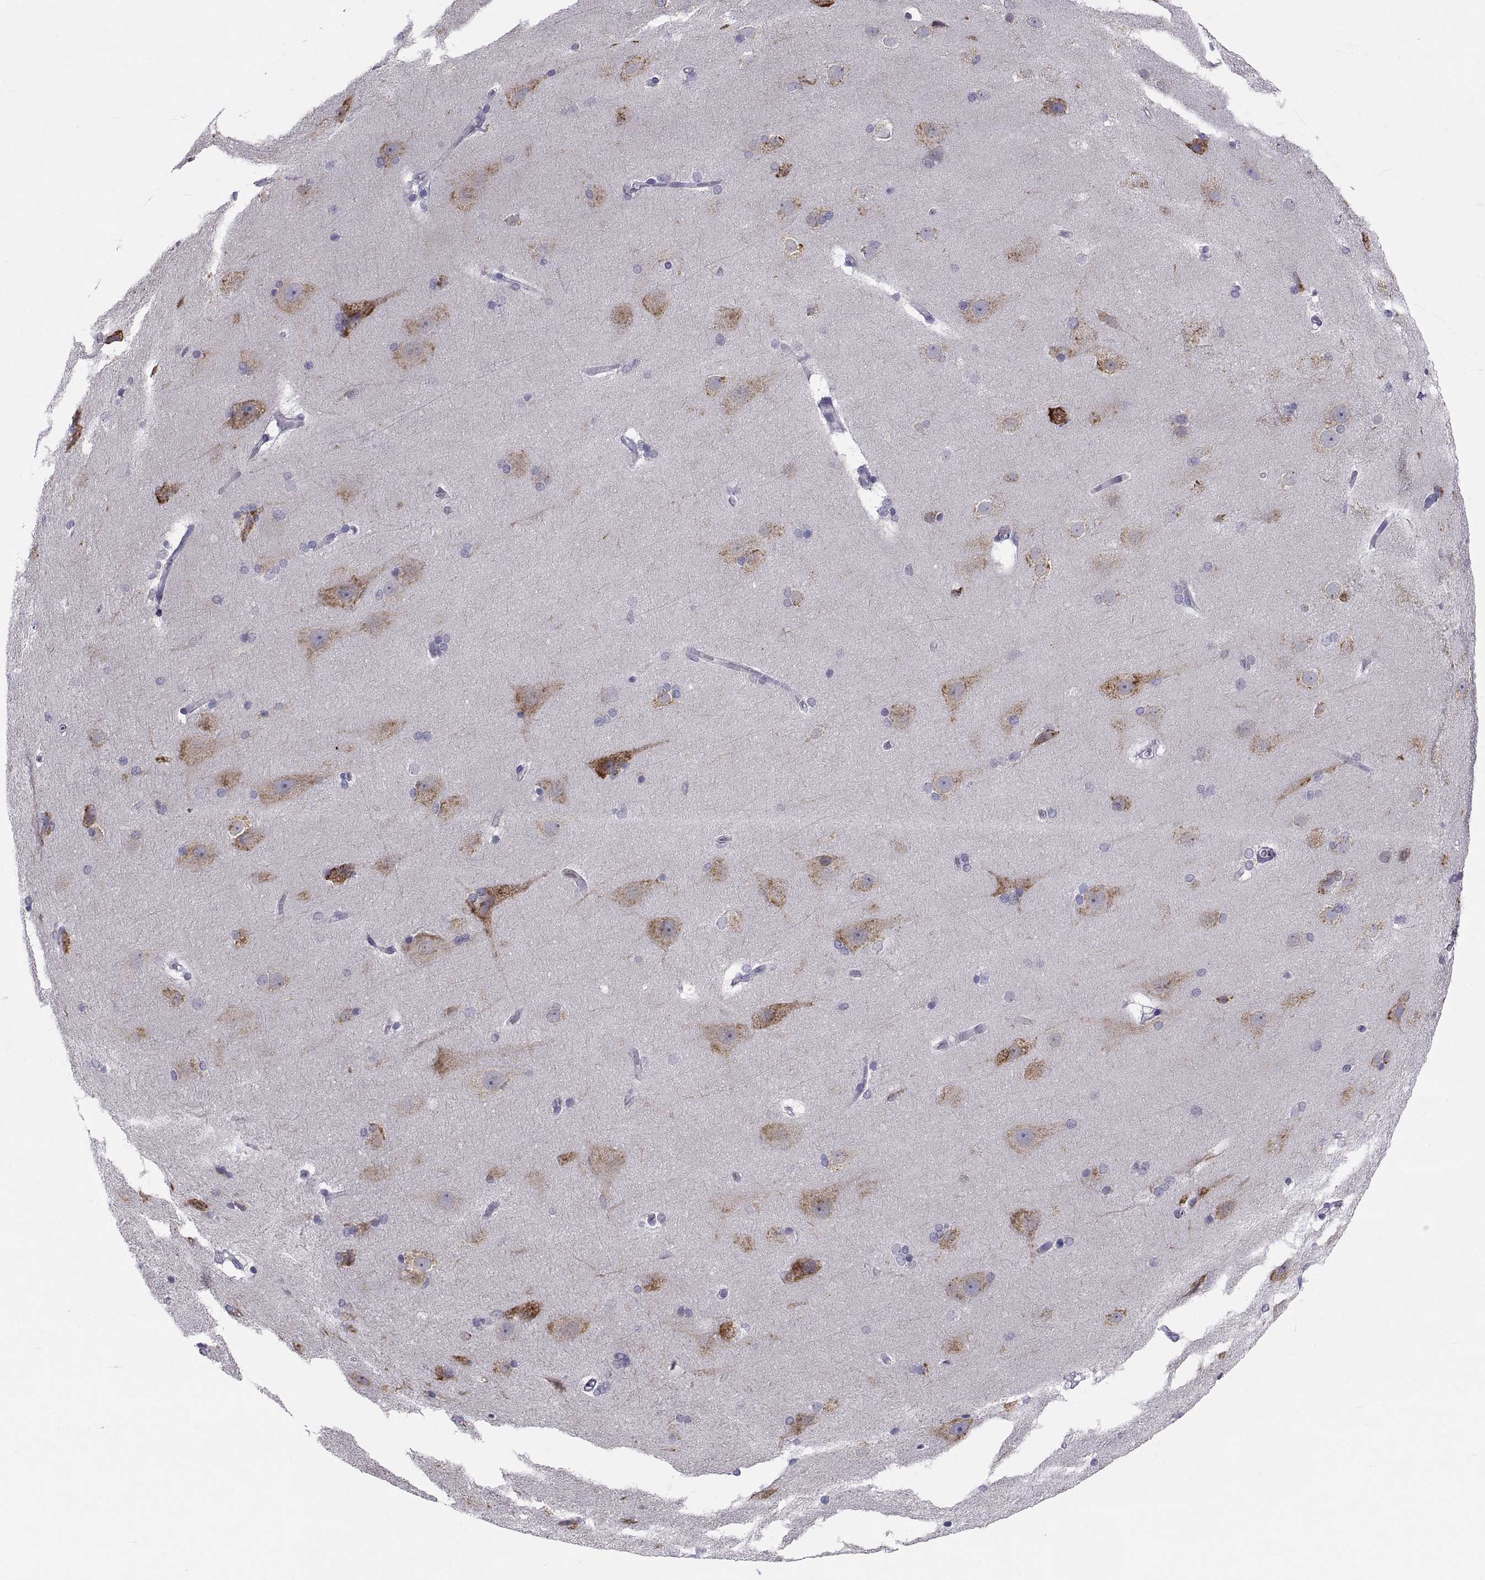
{"staining": {"intensity": "negative", "quantity": "none", "location": "none"}, "tissue": "hippocampus", "cell_type": "Glial cells", "image_type": "normal", "snomed": [{"axis": "morphology", "description": "Normal tissue, NOS"}, {"axis": "topography", "description": "Cerebral cortex"}, {"axis": "topography", "description": "Hippocampus"}], "caption": "IHC of benign human hippocampus demonstrates no staining in glial cells.", "gene": "ERO1A", "patient": {"sex": "female", "age": 19}}